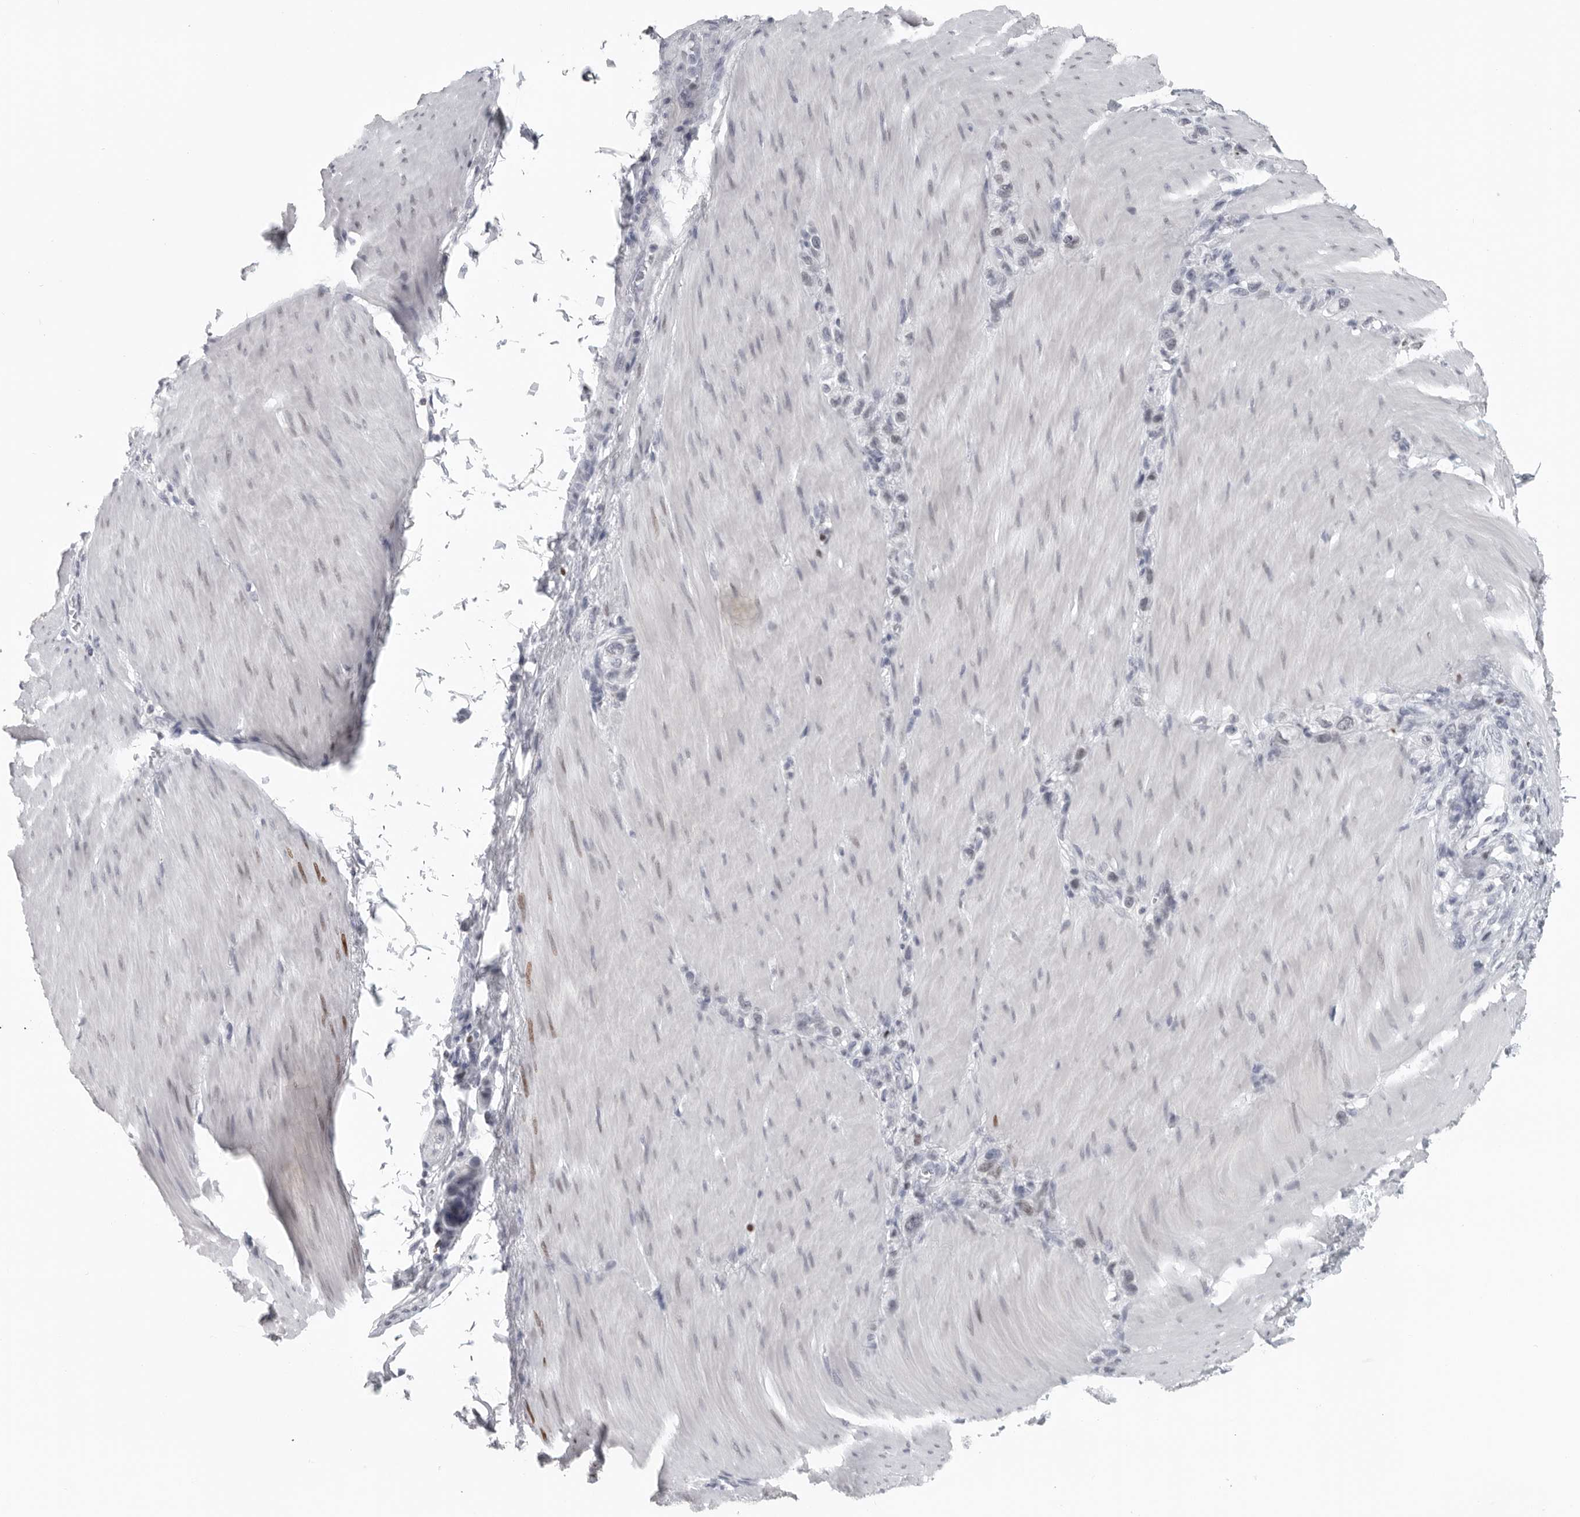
{"staining": {"intensity": "negative", "quantity": "none", "location": "none"}, "tissue": "stomach cancer", "cell_type": "Tumor cells", "image_type": "cancer", "snomed": [{"axis": "morphology", "description": "Adenocarcinoma, NOS"}, {"axis": "topography", "description": "Stomach"}], "caption": "Immunohistochemistry image of neoplastic tissue: human stomach cancer stained with DAB (3,3'-diaminobenzidine) displays no significant protein expression in tumor cells. (DAB (3,3'-diaminobenzidine) IHC, high magnification).", "gene": "SATB2", "patient": {"sex": "female", "age": 65}}